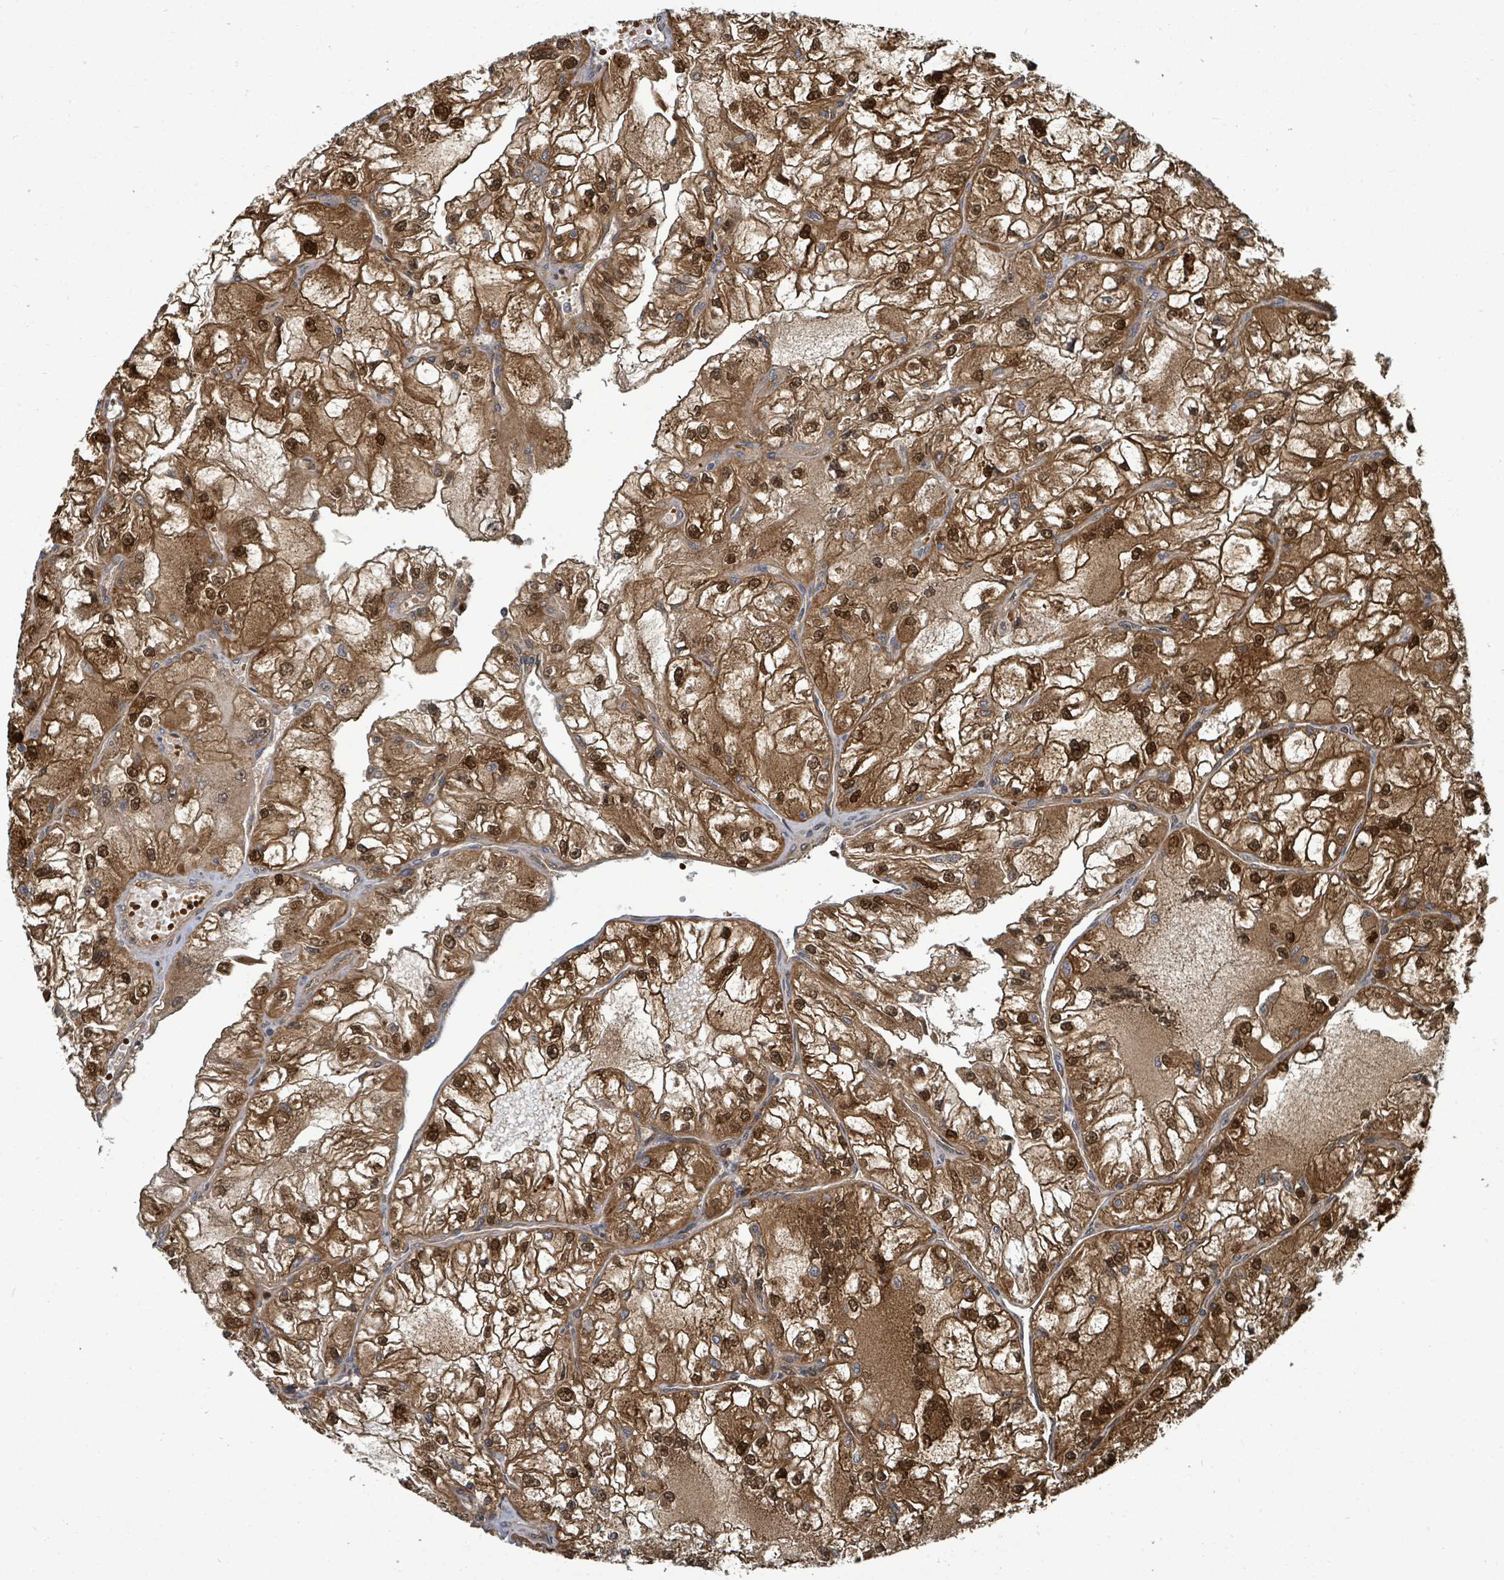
{"staining": {"intensity": "strong", "quantity": ">75%", "location": "cytoplasmic/membranous,nuclear"}, "tissue": "renal cancer", "cell_type": "Tumor cells", "image_type": "cancer", "snomed": [{"axis": "morphology", "description": "Adenocarcinoma, NOS"}, {"axis": "topography", "description": "Kidney"}], "caption": "This is a photomicrograph of immunohistochemistry staining of renal cancer (adenocarcinoma), which shows strong positivity in the cytoplasmic/membranous and nuclear of tumor cells.", "gene": "TRDMT1", "patient": {"sex": "female", "age": 72}}